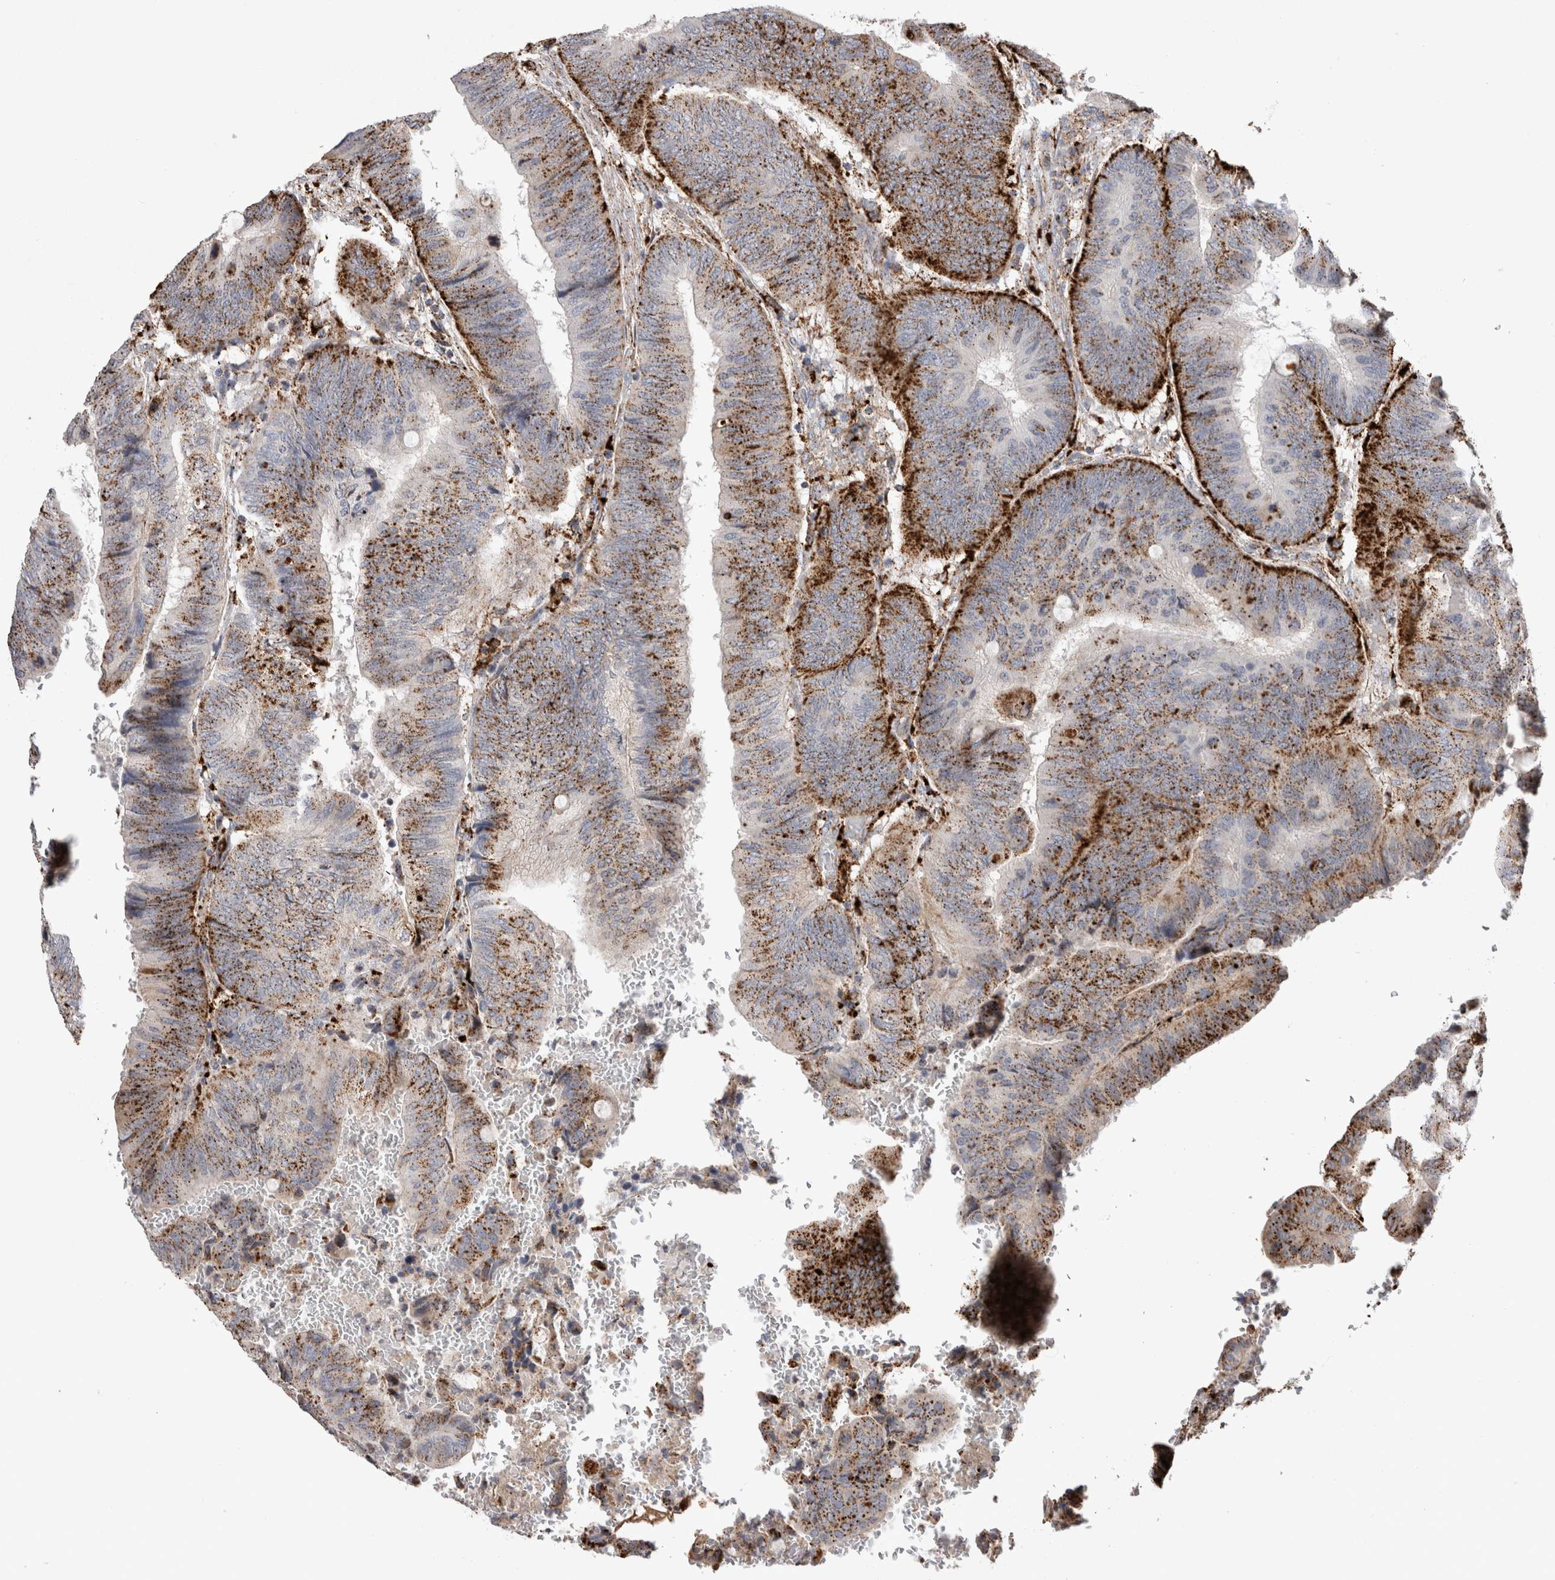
{"staining": {"intensity": "strong", "quantity": ">75%", "location": "cytoplasmic/membranous"}, "tissue": "colorectal cancer", "cell_type": "Tumor cells", "image_type": "cancer", "snomed": [{"axis": "morphology", "description": "Normal tissue, NOS"}, {"axis": "morphology", "description": "Adenocarcinoma, NOS"}, {"axis": "topography", "description": "Rectum"}, {"axis": "topography", "description": "Peripheral nerve tissue"}], "caption": "Immunohistochemical staining of colorectal cancer (adenocarcinoma) shows strong cytoplasmic/membranous protein expression in approximately >75% of tumor cells. (Stains: DAB in brown, nuclei in blue, Microscopy: brightfield microscopy at high magnification).", "gene": "CTSA", "patient": {"sex": "male", "age": 92}}